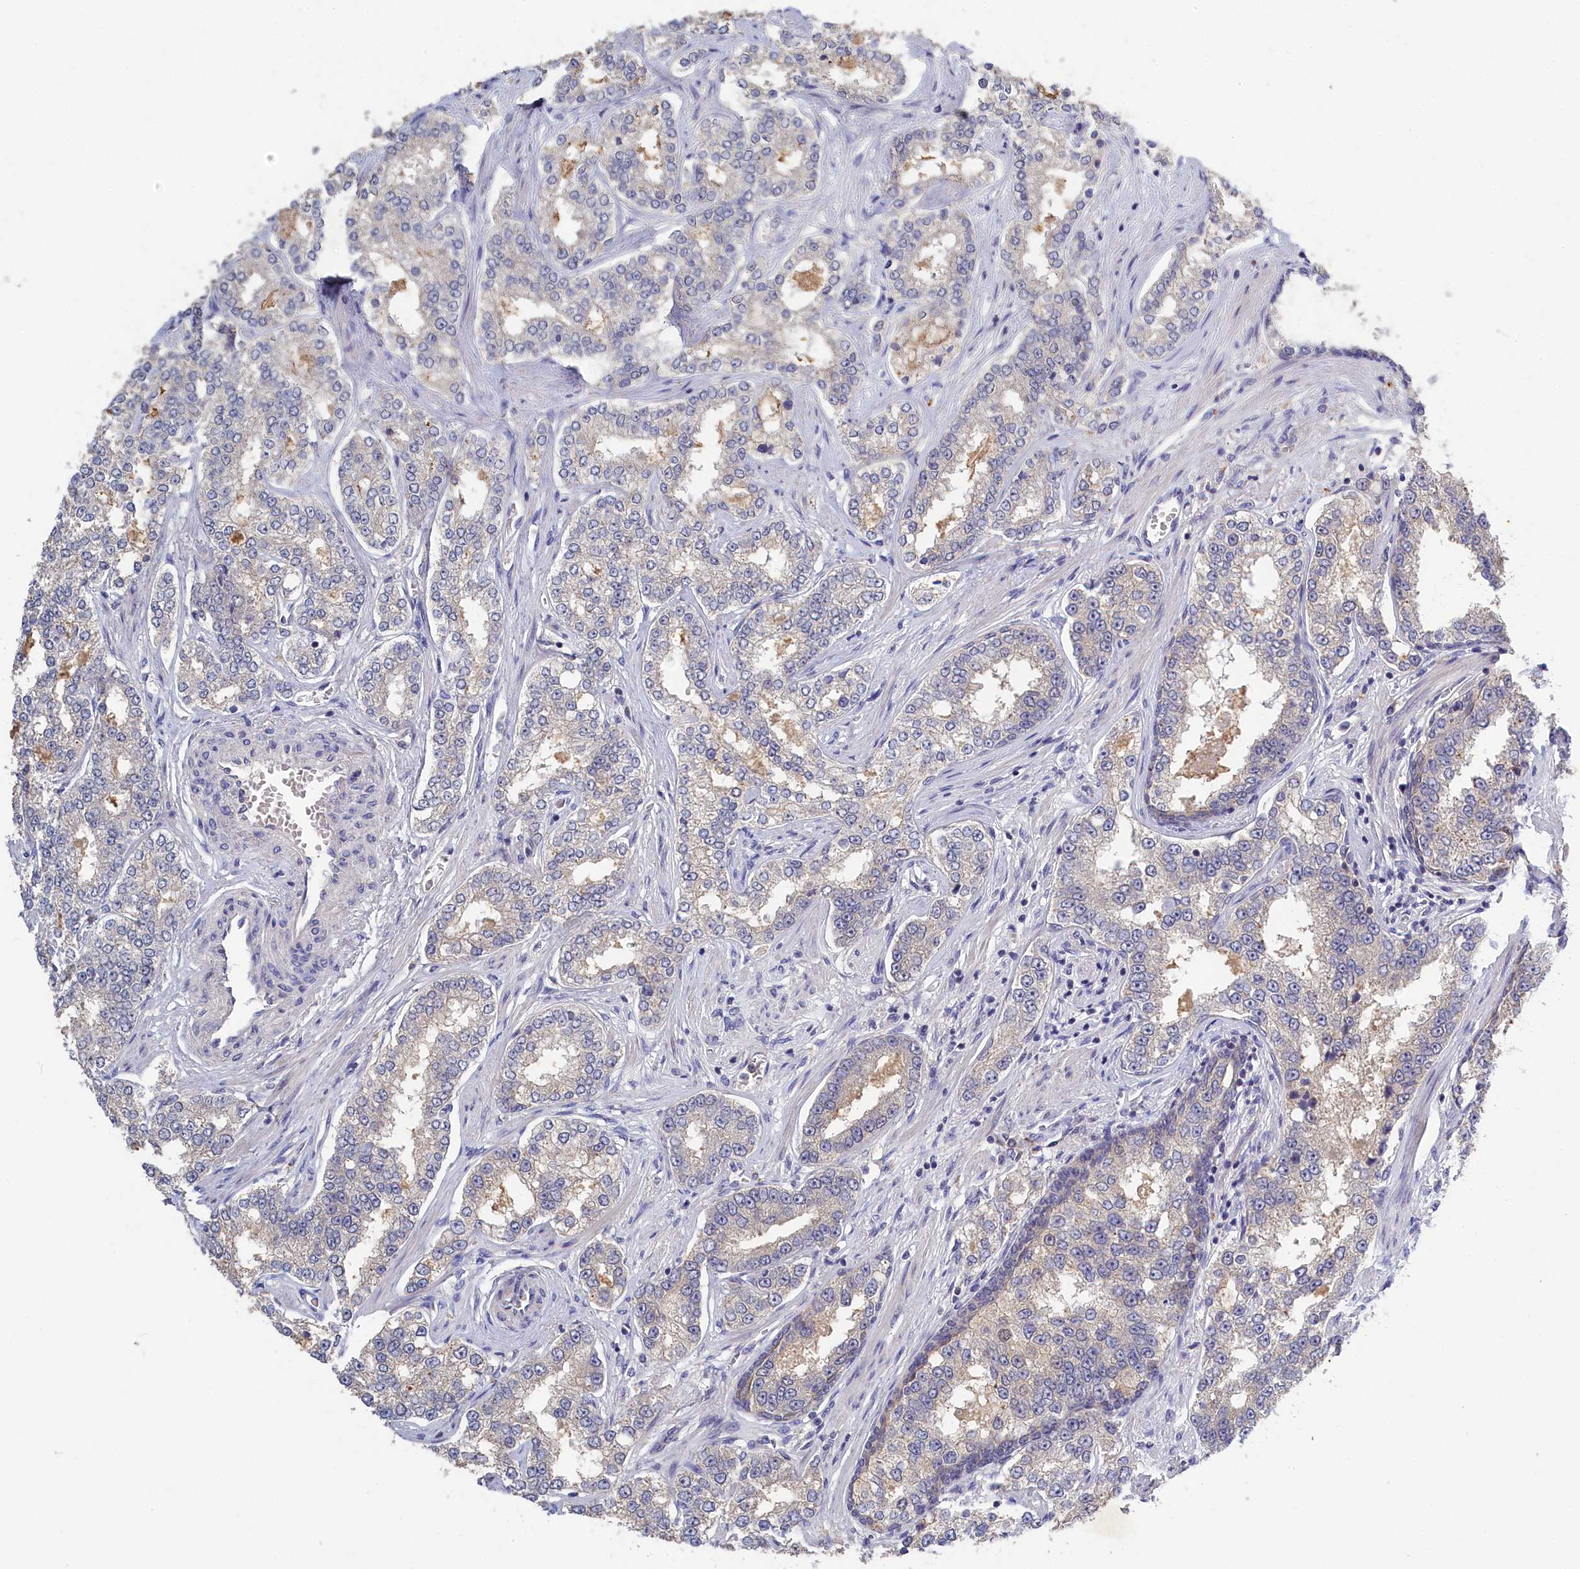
{"staining": {"intensity": "negative", "quantity": "none", "location": "none"}, "tissue": "prostate cancer", "cell_type": "Tumor cells", "image_type": "cancer", "snomed": [{"axis": "morphology", "description": "Normal tissue, NOS"}, {"axis": "morphology", "description": "Adenocarcinoma, High grade"}, {"axis": "topography", "description": "Prostate"}], "caption": "Tumor cells are negative for protein expression in human prostate cancer (adenocarcinoma (high-grade)).", "gene": "CELF5", "patient": {"sex": "male", "age": 83}}